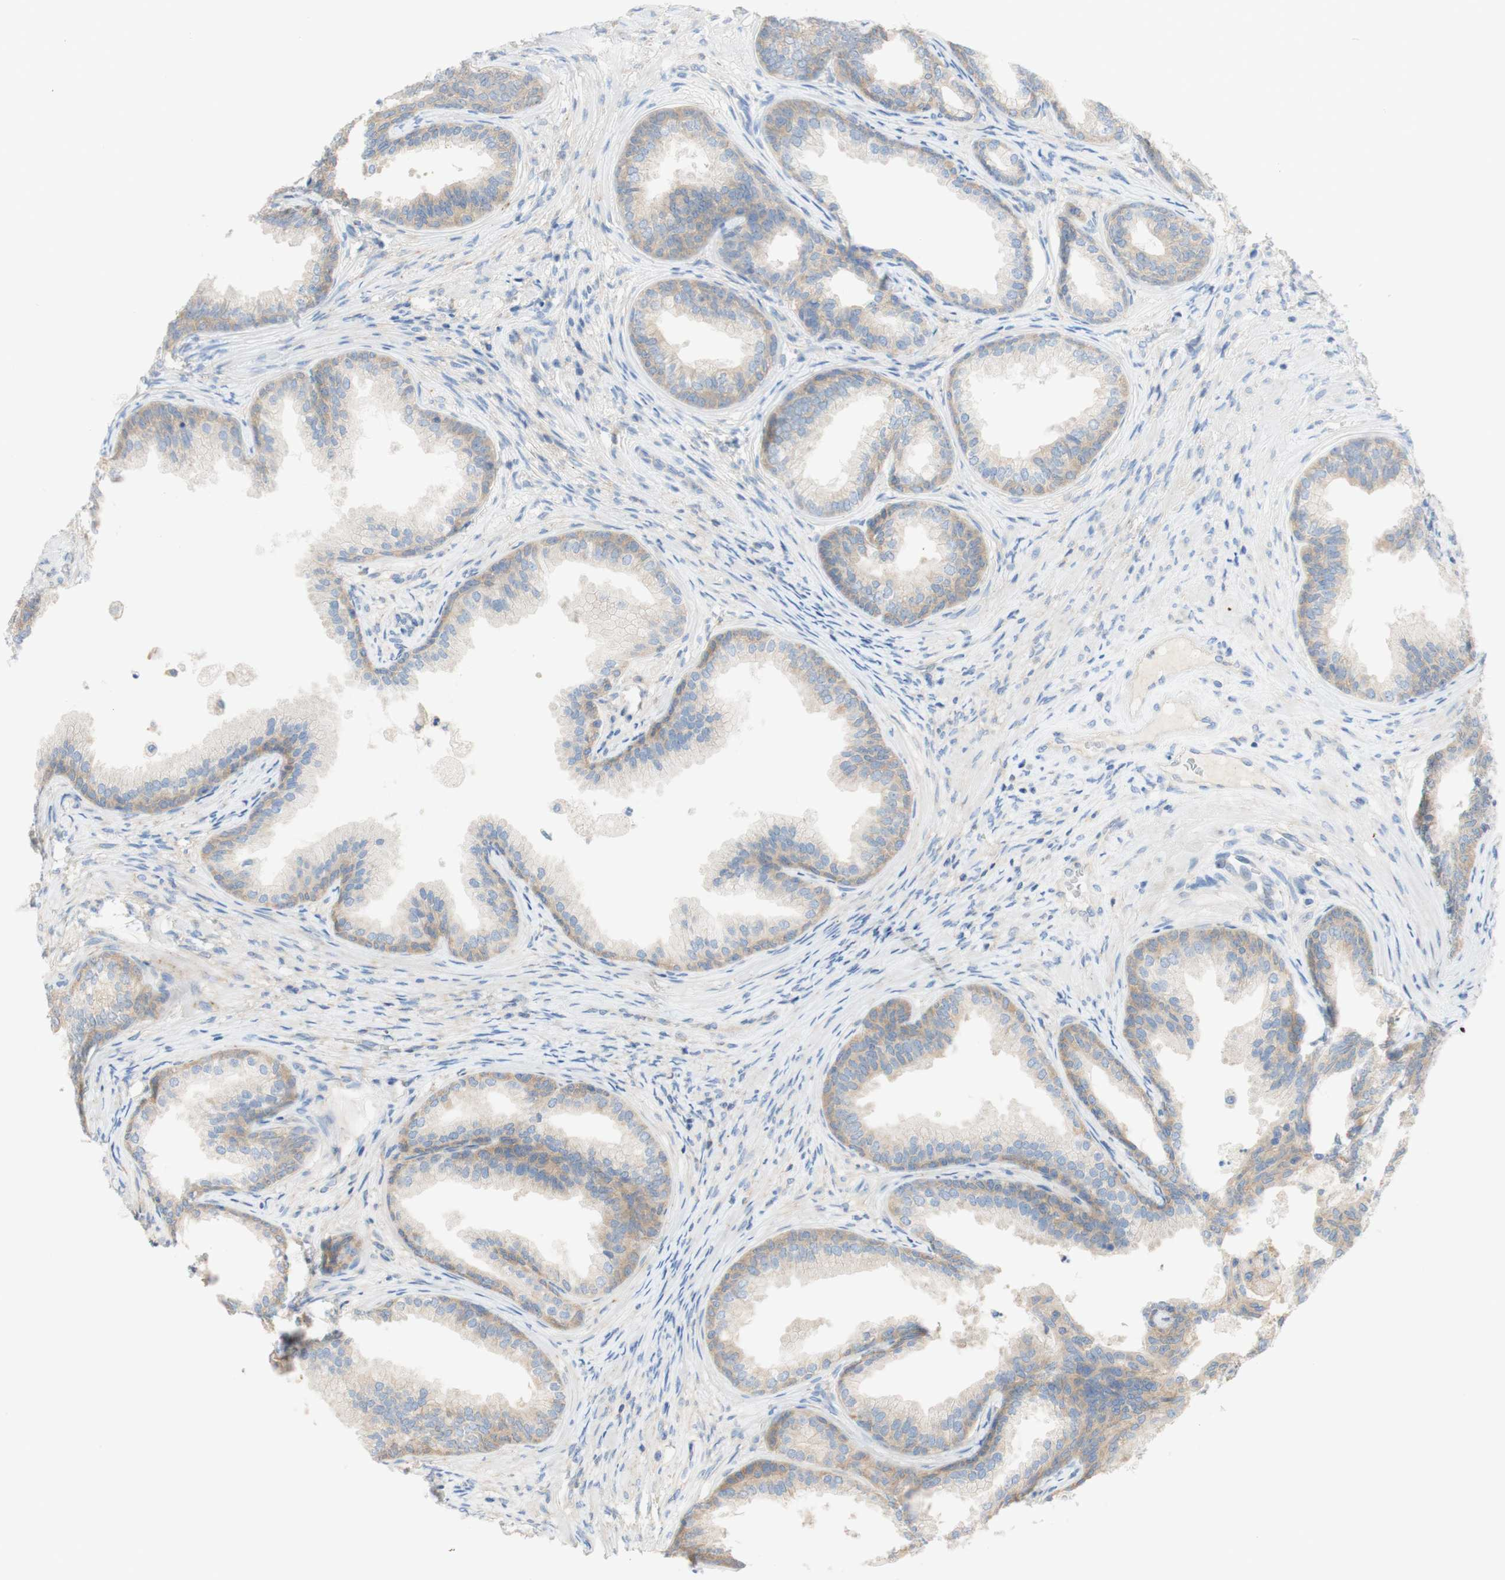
{"staining": {"intensity": "negative", "quantity": "none", "location": "none"}, "tissue": "prostate", "cell_type": "Glandular cells", "image_type": "normal", "snomed": [{"axis": "morphology", "description": "Normal tissue, NOS"}, {"axis": "topography", "description": "Prostate"}], "caption": "The immunohistochemistry micrograph has no significant positivity in glandular cells of prostate.", "gene": "ATP2B1", "patient": {"sex": "male", "age": 76}}